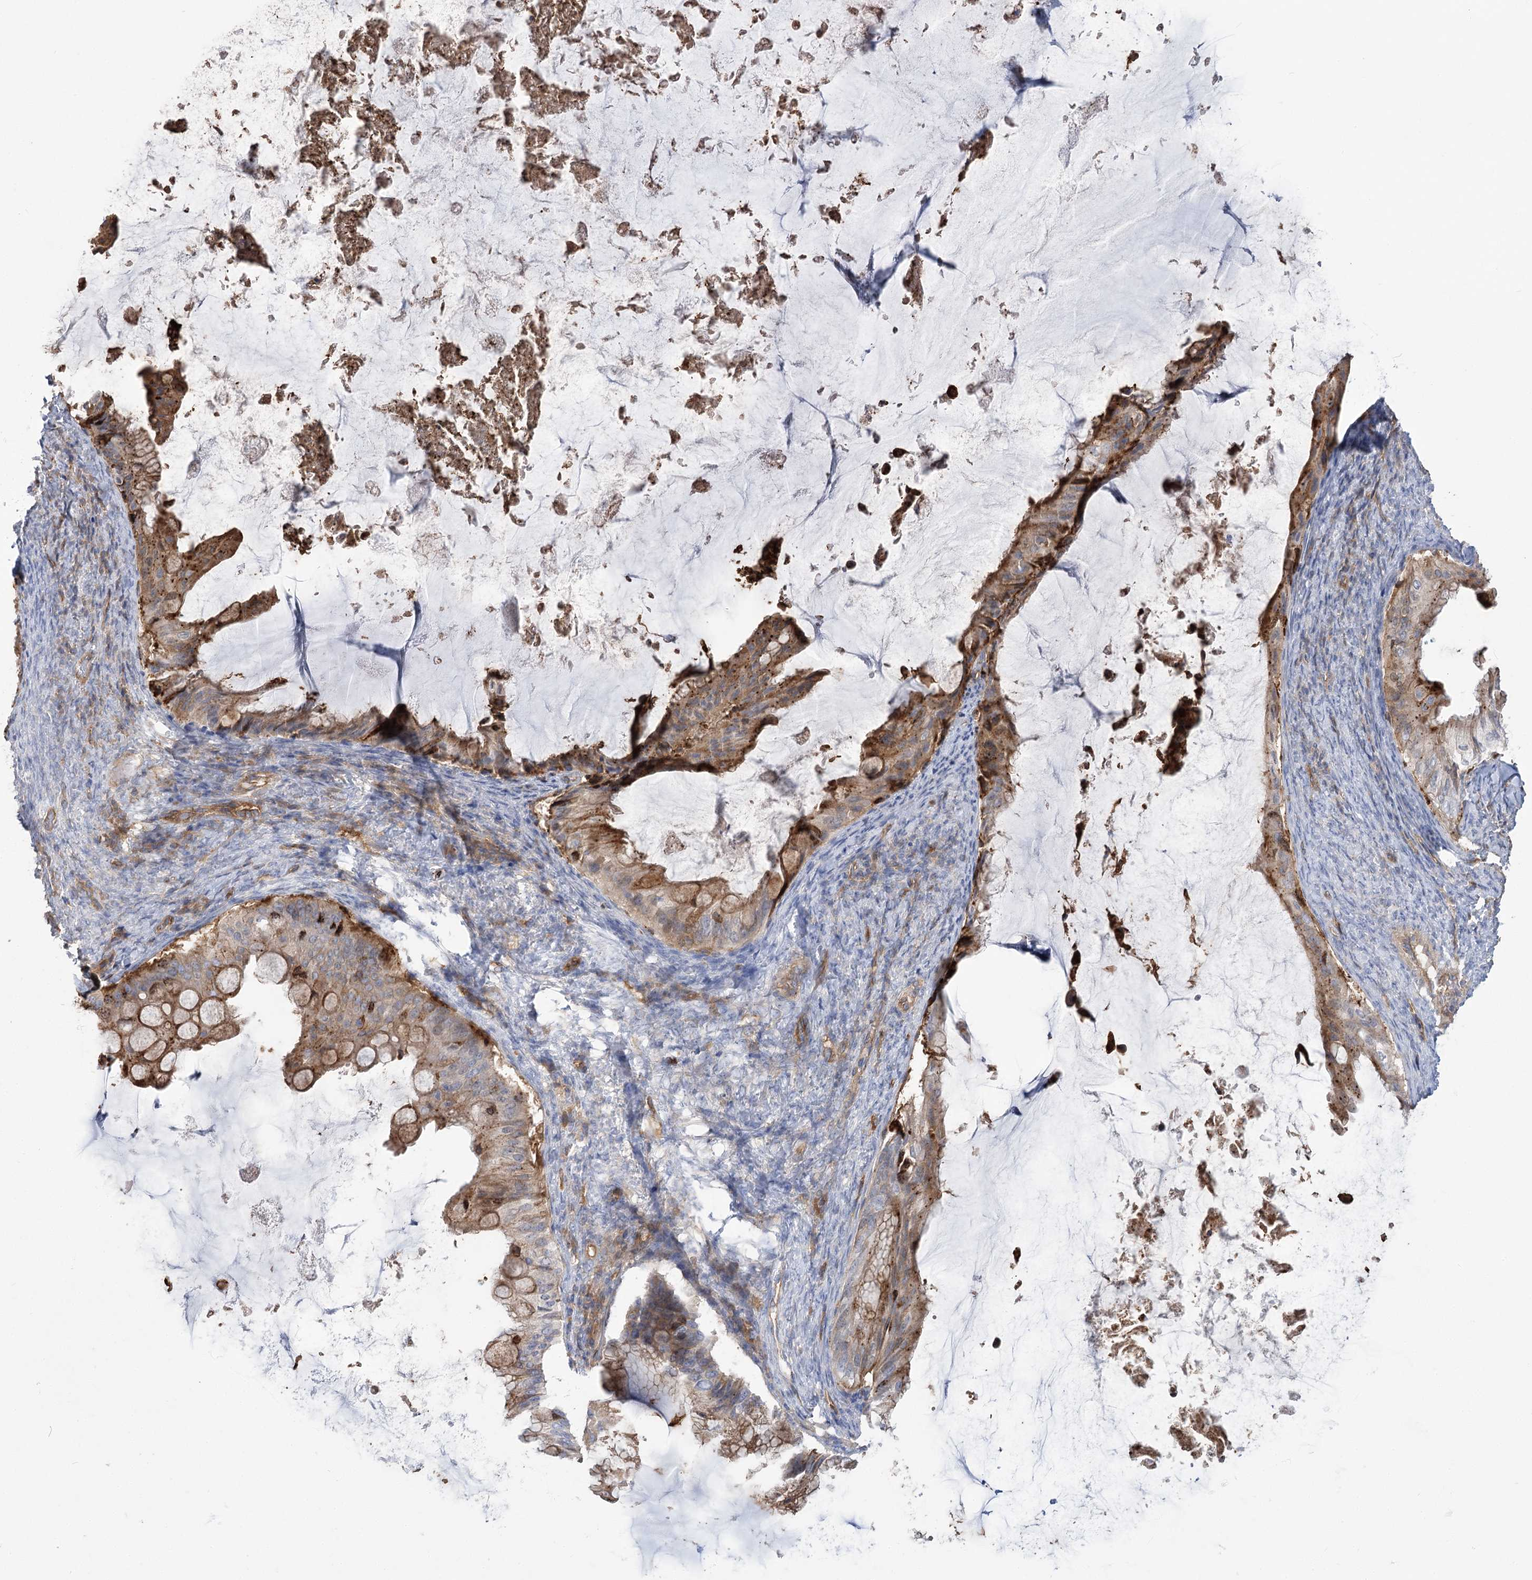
{"staining": {"intensity": "moderate", "quantity": ">75%", "location": "cytoplasmic/membranous"}, "tissue": "ovarian cancer", "cell_type": "Tumor cells", "image_type": "cancer", "snomed": [{"axis": "morphology", "description": "Cystadenocarcinoma, mucinous, NOS"}, {"axis": "topography", "description": "Ovary"}], "caption": "Mucinous cystadenocarcinoma (ovarian) stained with DAB (3,3'-diaminobenzidine) immunohistochemistry exhibits medium levels of moderate cytoplasmic/membranous expression in about >75% of tumor cells.", "gene": "GUSB", "patient": {"sex": "female", "age": 61}}